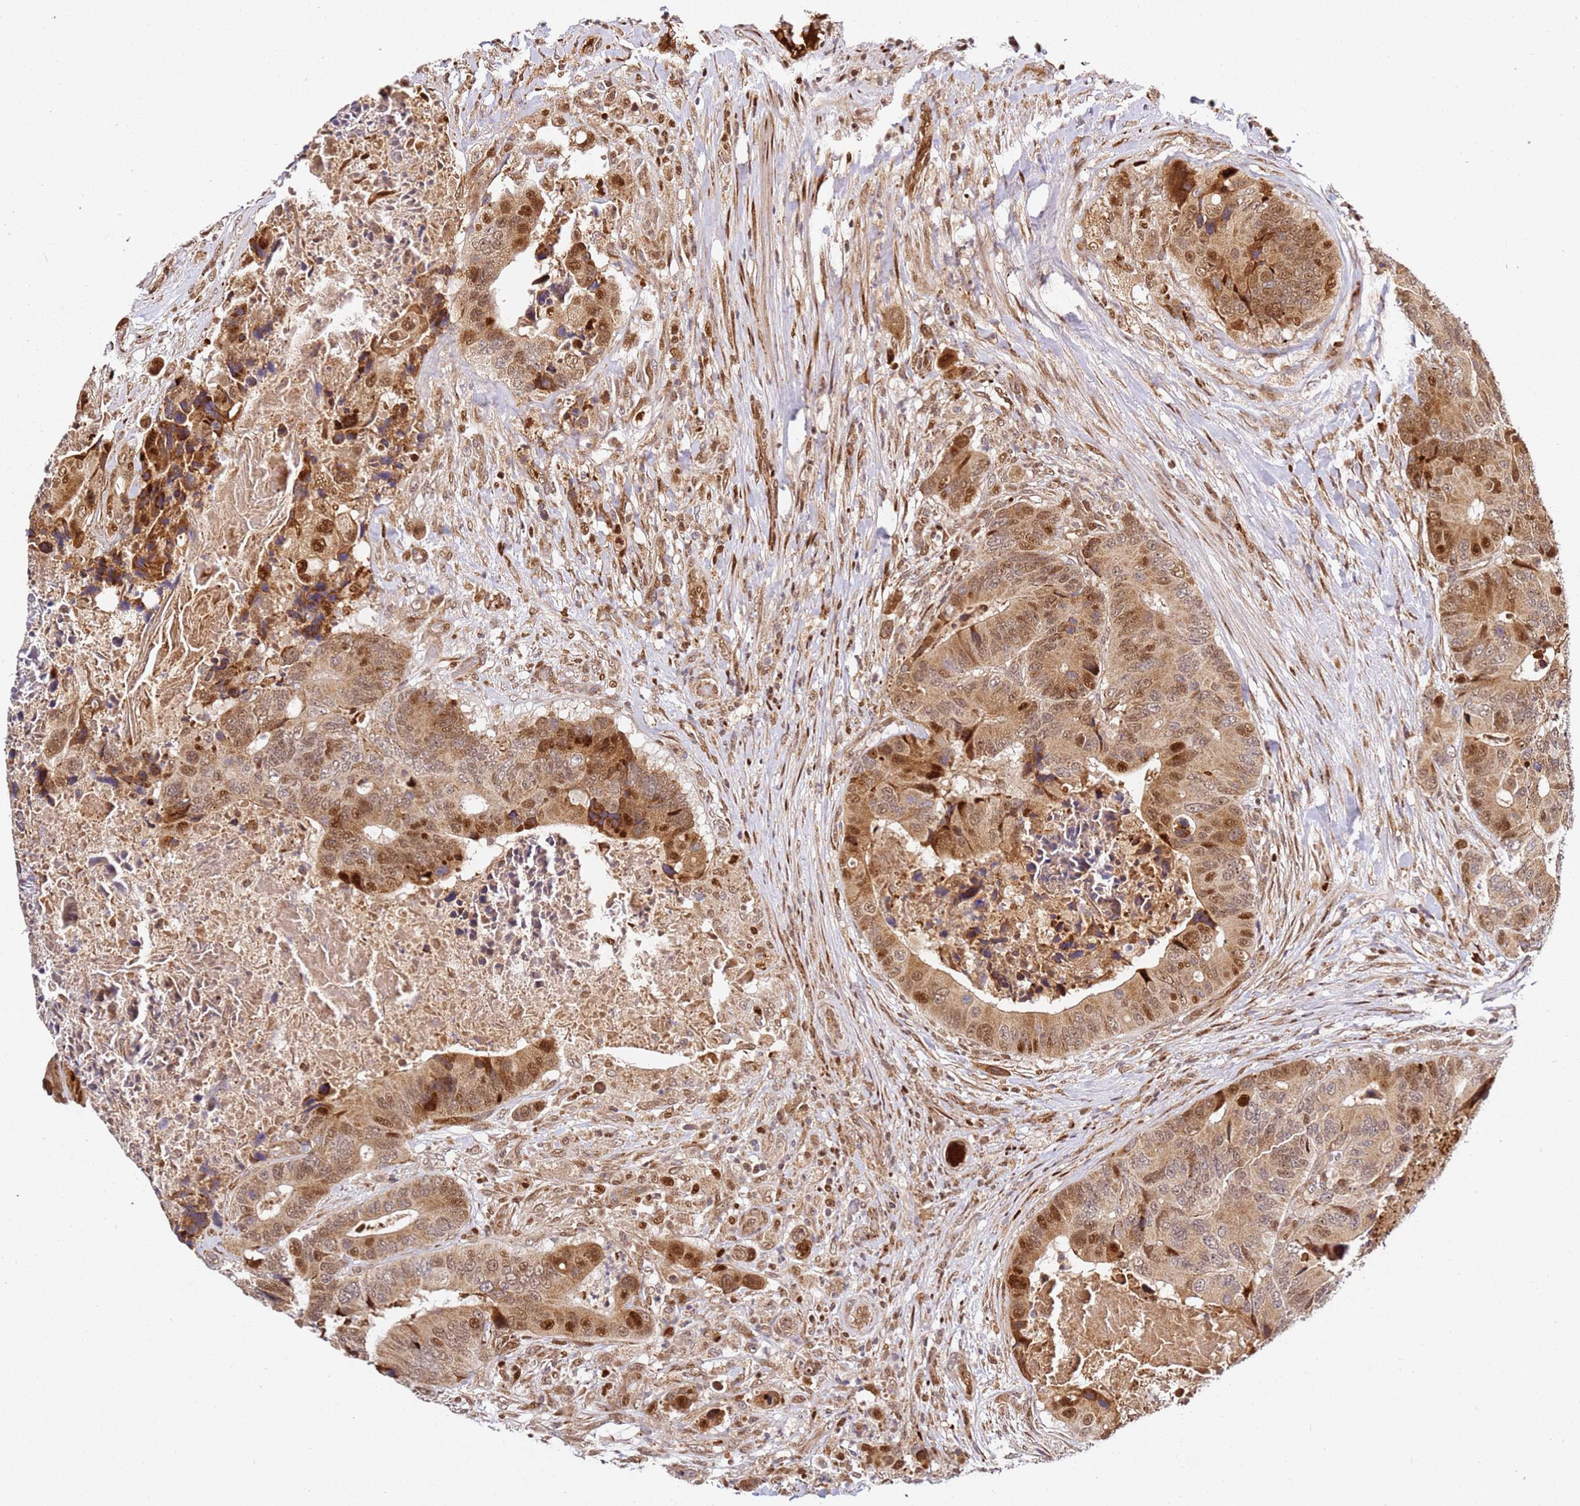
{"staining": {"intensity": "moderate", "quantity": ">75%", "location": "cytoplasmic/membranous,nuclear"}, "tissue": "colorectal cancer", "cell_type": "Tumor cells", "image_type": "cancer", "snomed": [{"axis": "morphology", "description": "Adenocarcinoma, NOS"}, {"axis": "topography", "description": "Colon"}], "caption": "DAB (3,3'-diaminobenzidine) immunohistochemical staining of colorectal adenocarcinoma displays moderate cytoplasmic/membranous and nuclear protein positivity in approximately >75% of tumor cells. Nuclei are stained in blue.", "gene": "SMOX", "patient": {"sex": "male", "age": 84}}